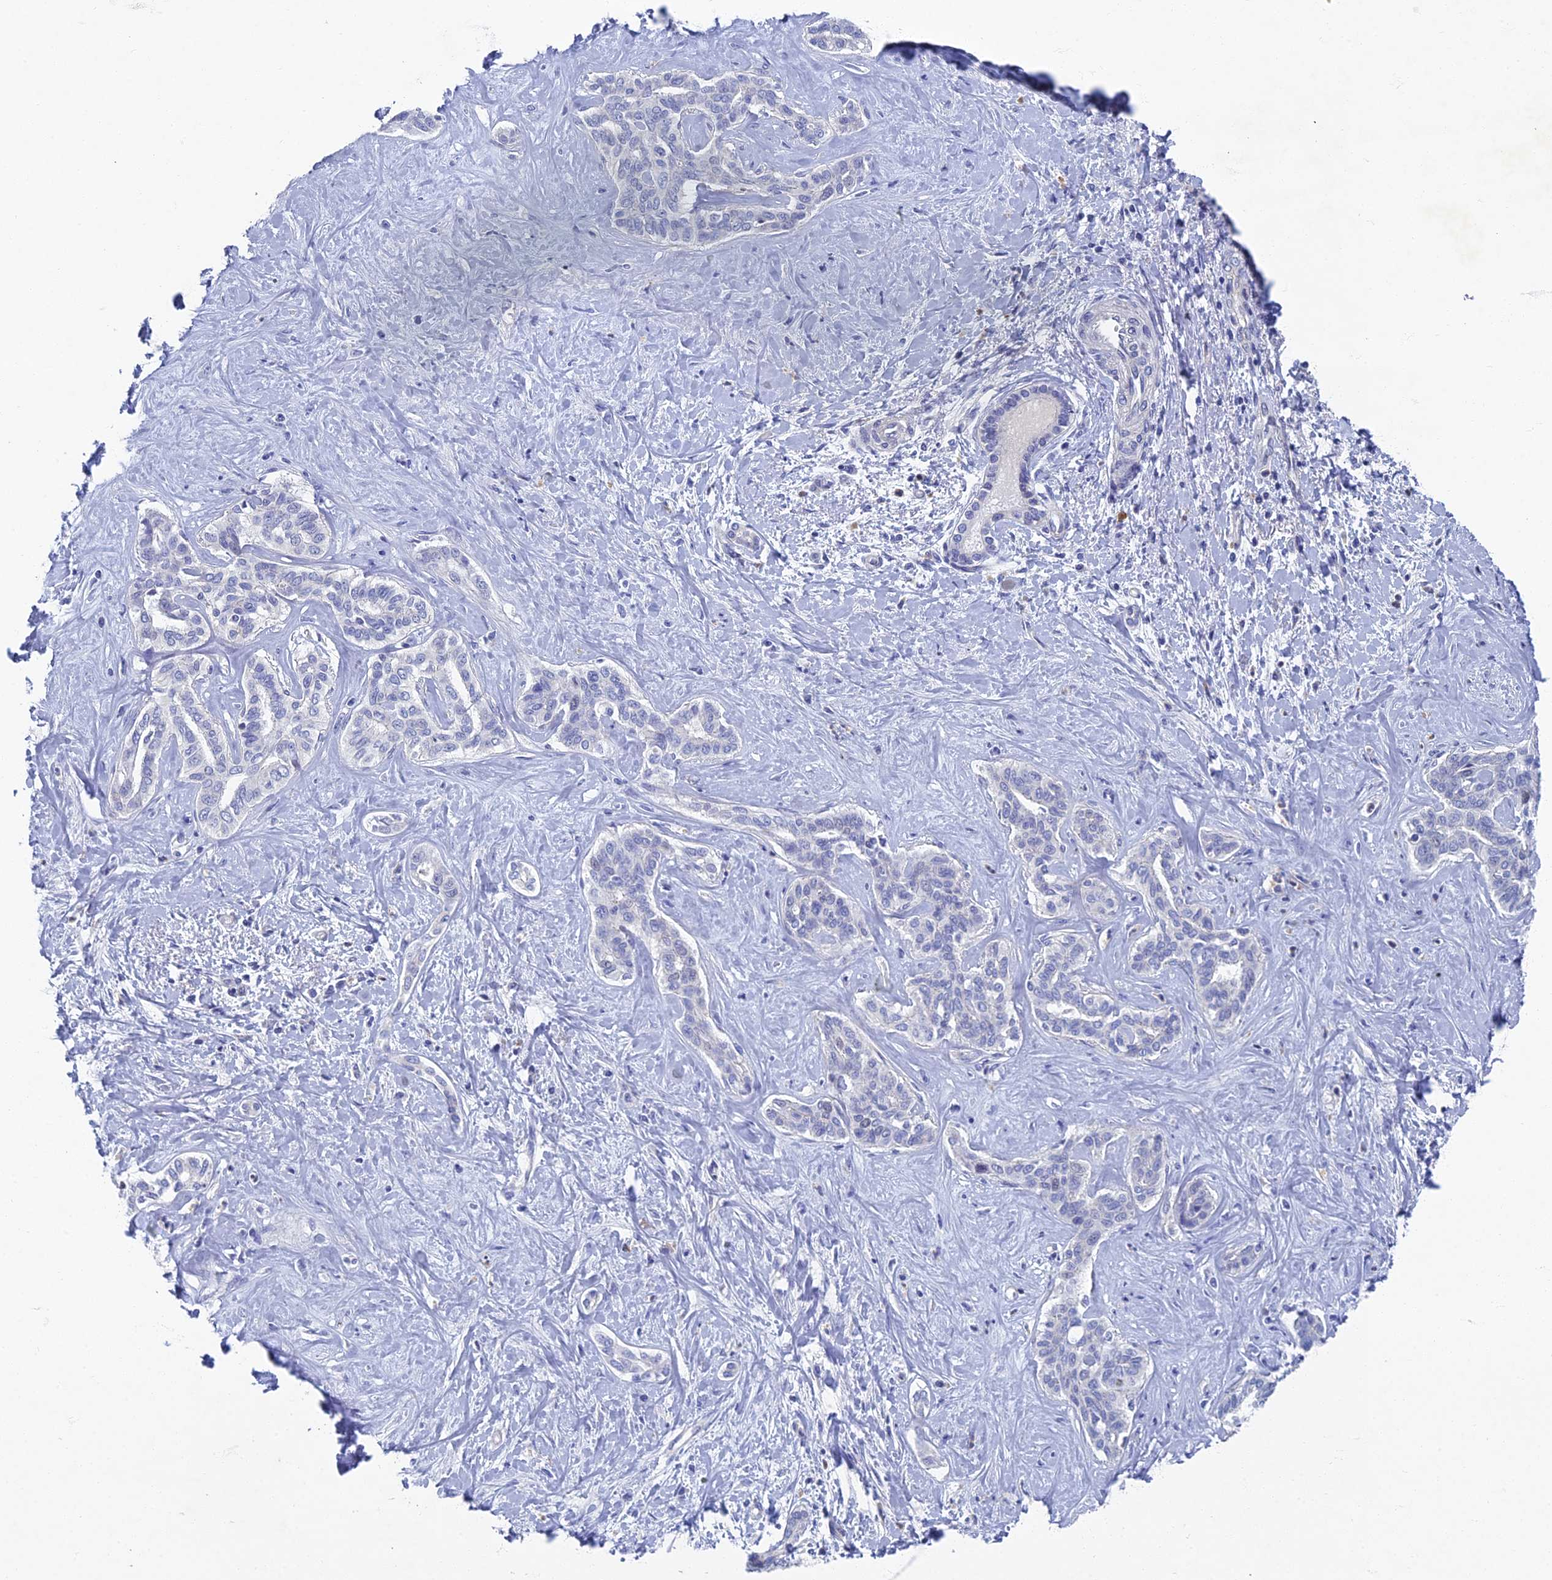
{"staining": {"intensity": "negative", "quantity": "none", "location": "none"}, "tissue": "liver cancer", "cell_type": "Tumor cells", "image_type": "cancer", "snomed": [{"axis": "morphology", "description": "Cholangiocarcinoma"}, {"axis": "topography", "description": "Liver"}], "caption": "Protein analysis of liver cancer exhibits no significant expression in tumor cells.", "gene": "SPIN4", "patient": {"sex": "female", "age": 77}}